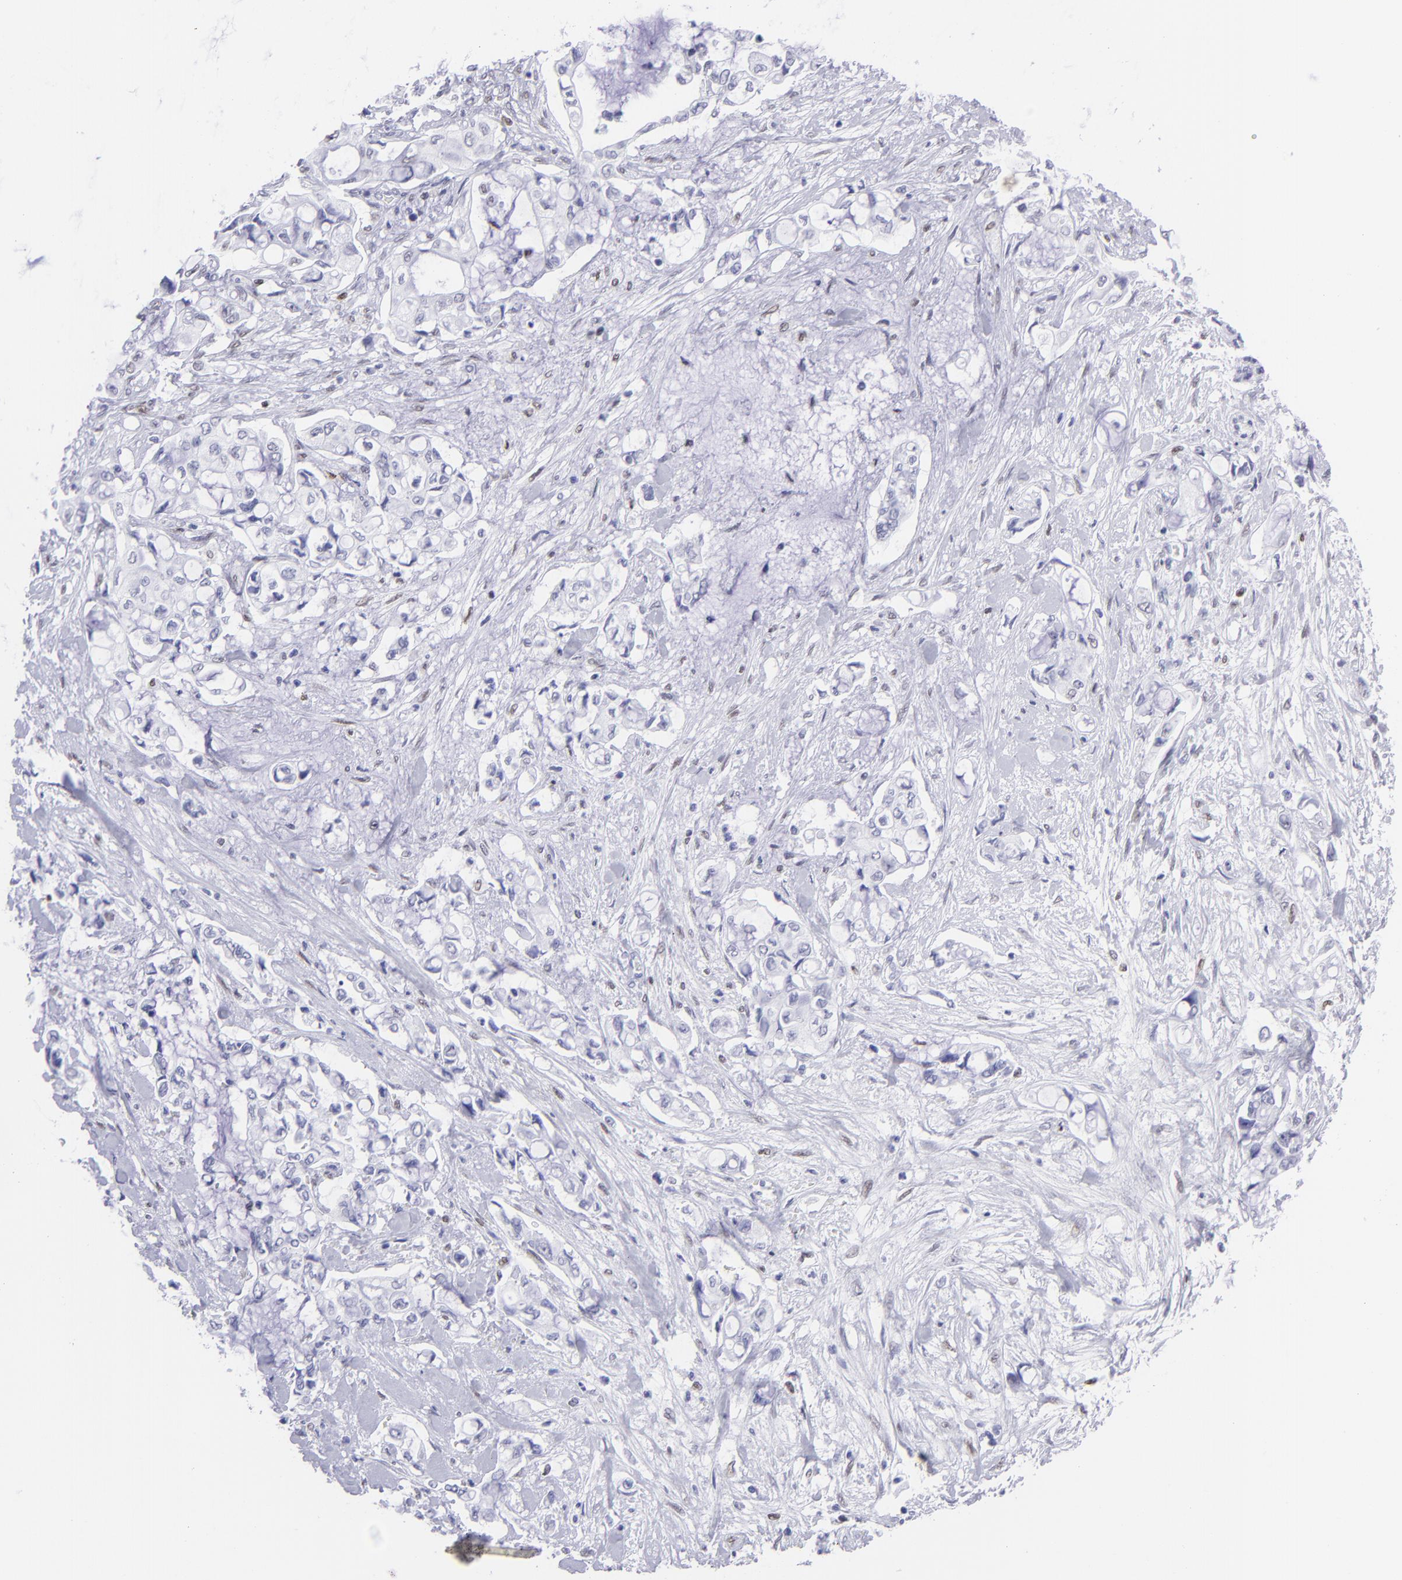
{"staining": {"intensity": "negative", "quantity": "none", "location": "none"}, "tissue": "pancreatic cancer", "cell_type": "Tumor cells", "image_type": "cancer", "snomed": [{"axis": "morphology", "description": "Adenocarcinoma, NOS"}, {"axis": "topography", "description": "Pancreas"}], "caption": "Pancreatic cancer stained for a protein using immunohistochemistry demonstrates no staining tumor cells.", "gene": "MITF", "patient": {"sex": "female", "age": 70}}